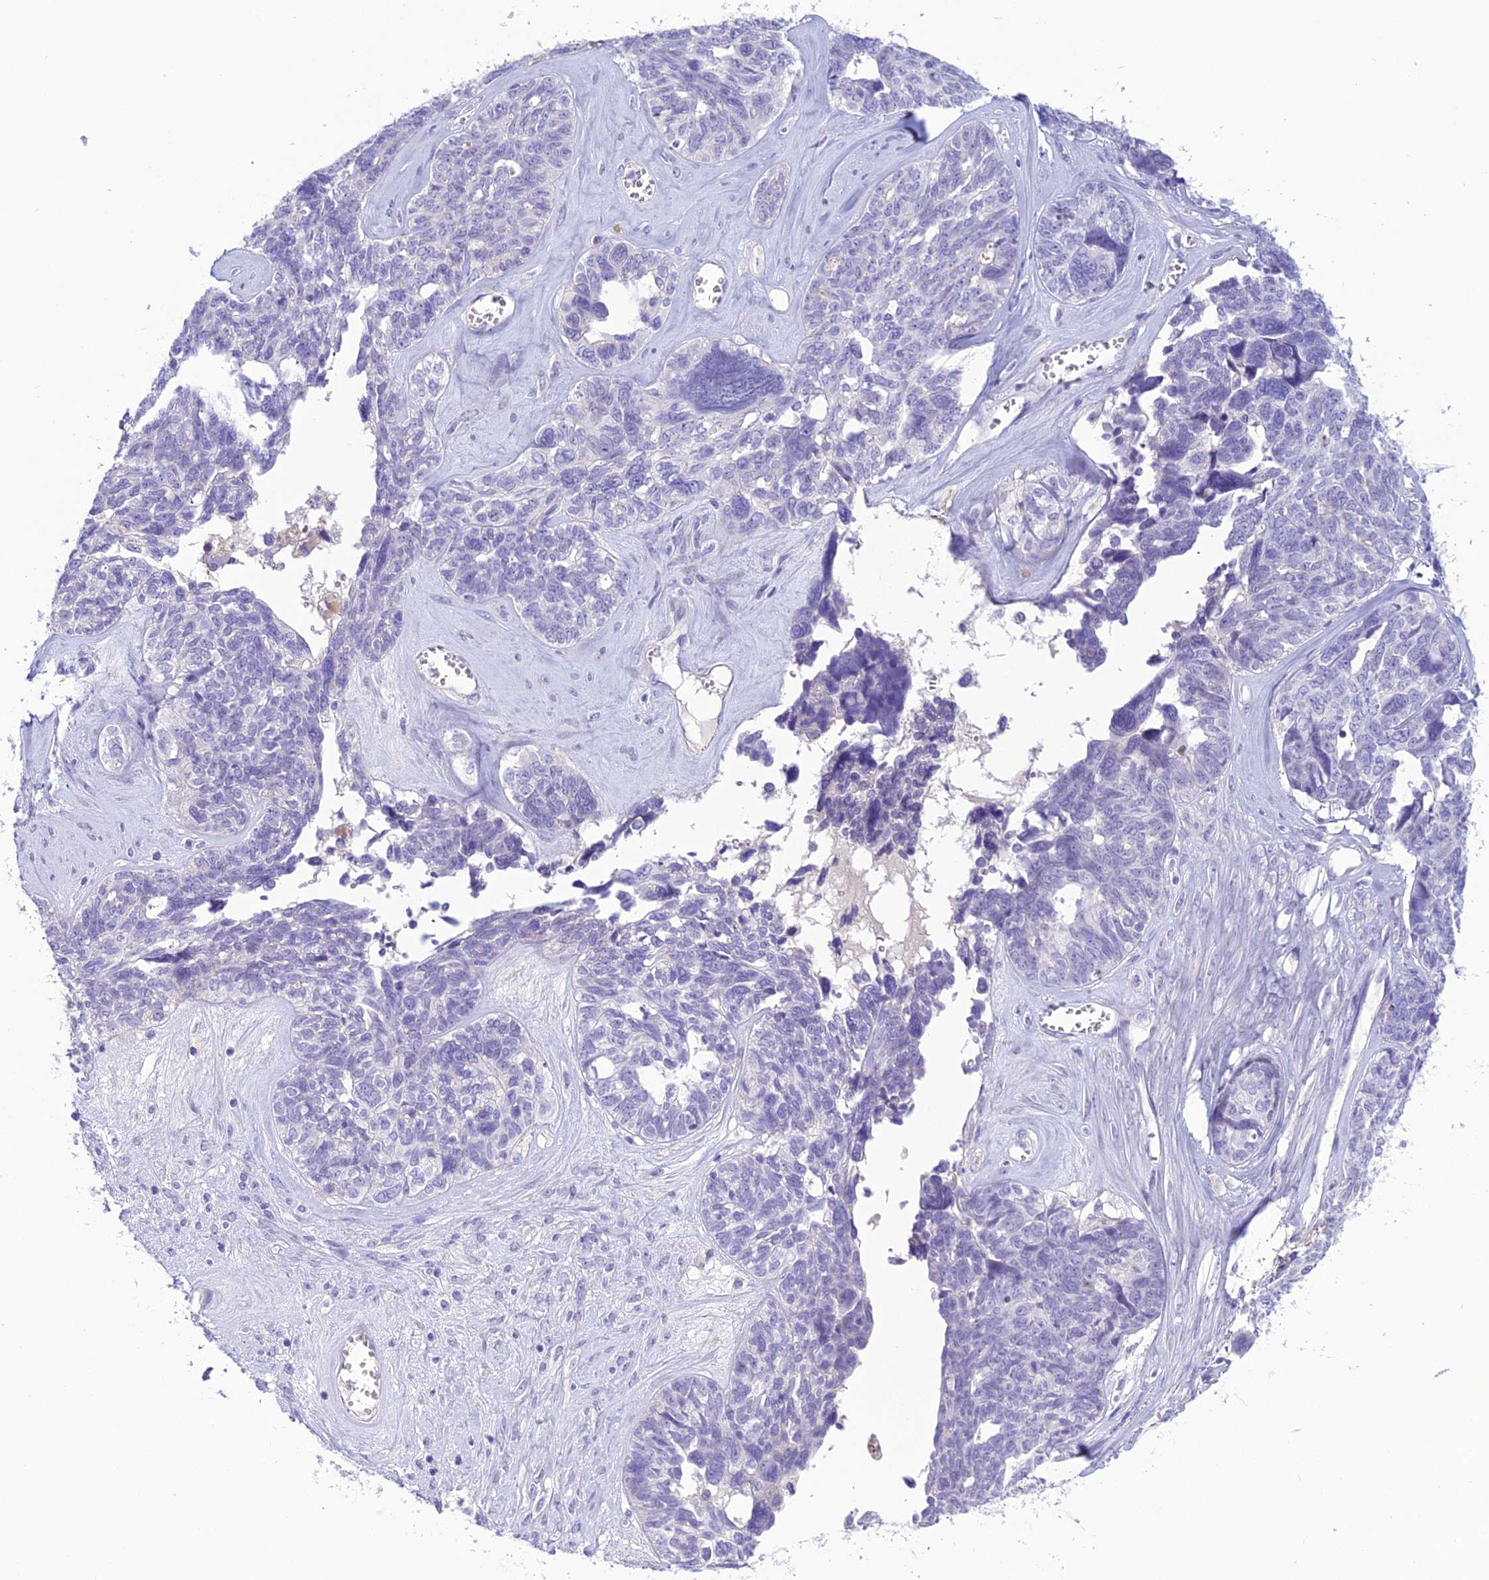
{"staining": {"intensity": "negative", "quantity": "none", "location": "none"}, "tissue": "ovarian cancer", "cell_type": "Tumor cells", "image_type": "cancer", "snomed": [{"axis": "morphology", "description": "Cystadenocarcinoma, serous, NOS"}, {"axis": "topography", "description": "Ovary"}], "caption": "Tumor cells show no significant staining in ovarian cancer (serous cystadenocarcinoma).", "gene": "CRB2", "patient": {"sex": "female", "age": 79}}